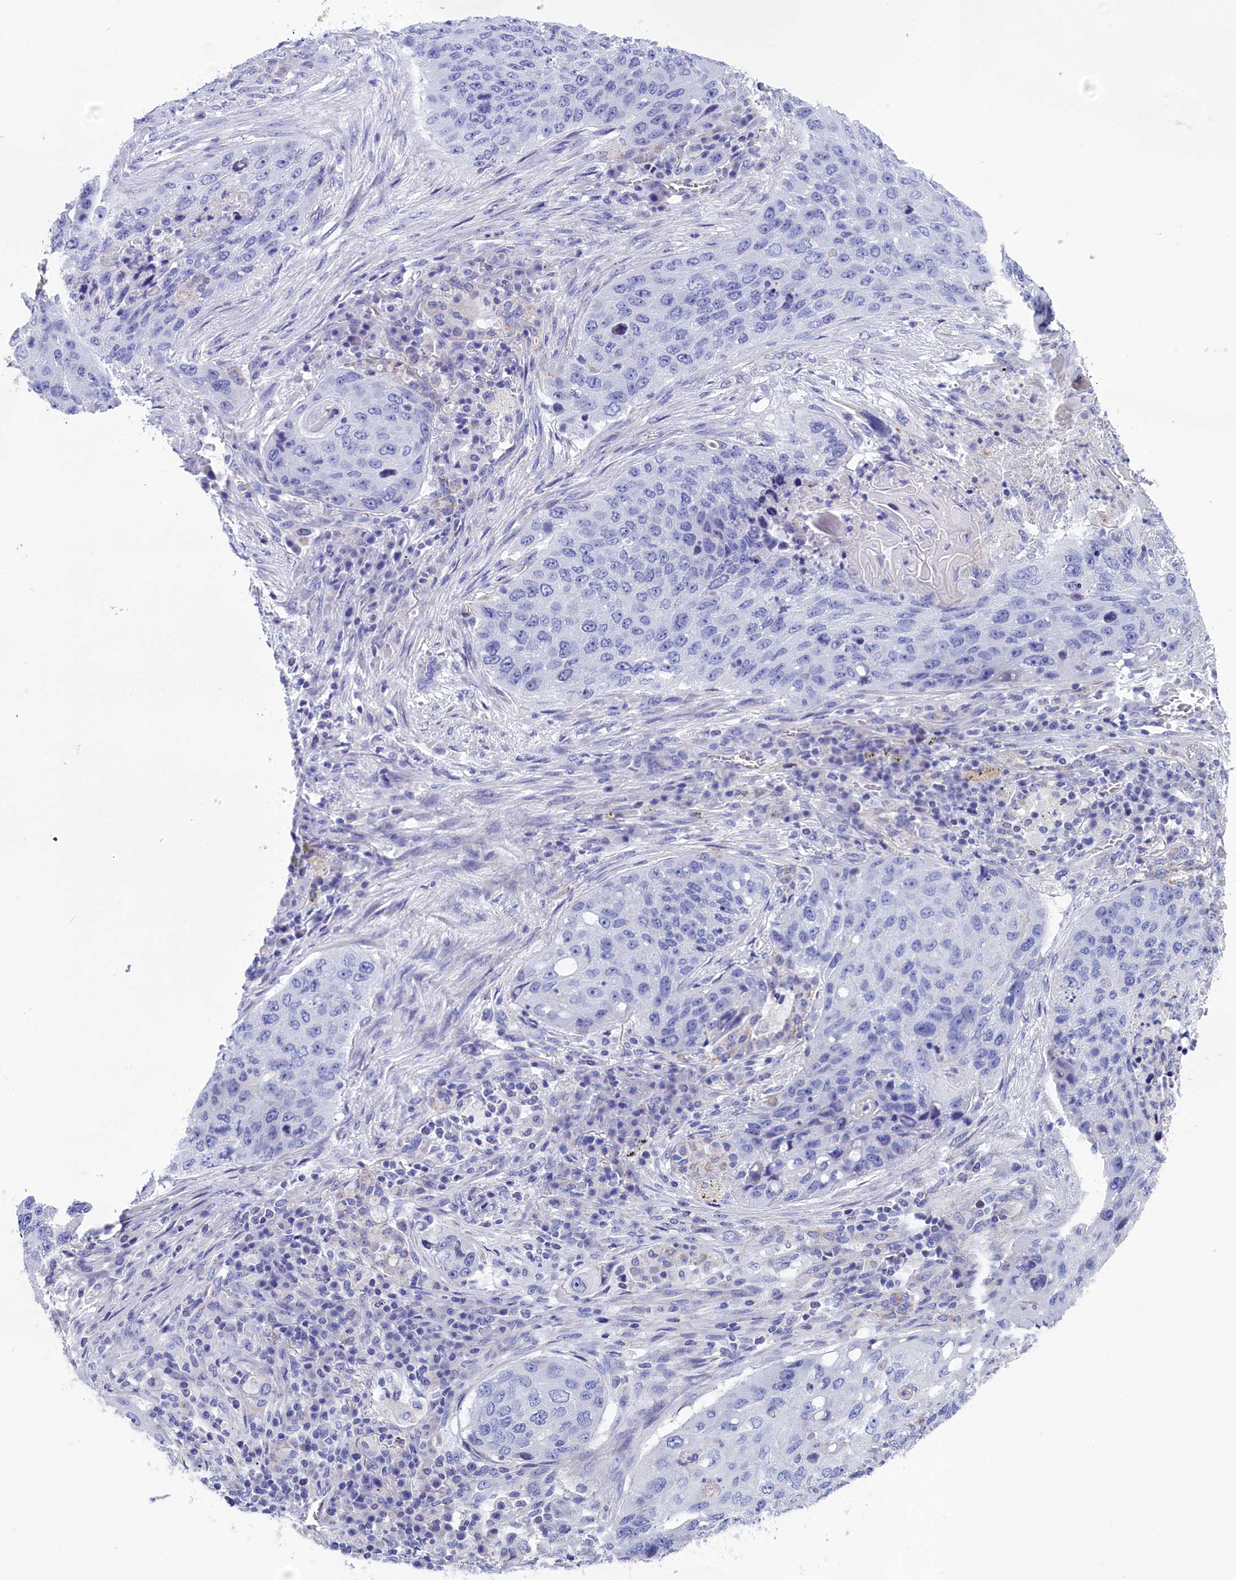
{"staining": {"intensity": "negative", "quantity": "none", "location": "none"}, "tissue": "lung cancer", "cell_type": "Tumor cells", "image_type": "cancer", "snomed": [{"axis": "morphology", "description": "Squamous cell carcinoma, NOS"}, {"axis": "topography", "description": "Lung"}], "caption": "A high-resolution micrograph shows IHC staining of lung squamous cell carcinoma, which demonstrates no significant staining in tumor cells.", "gene": "PRDM12", "patient": {"sex": "female", "age": 63}}